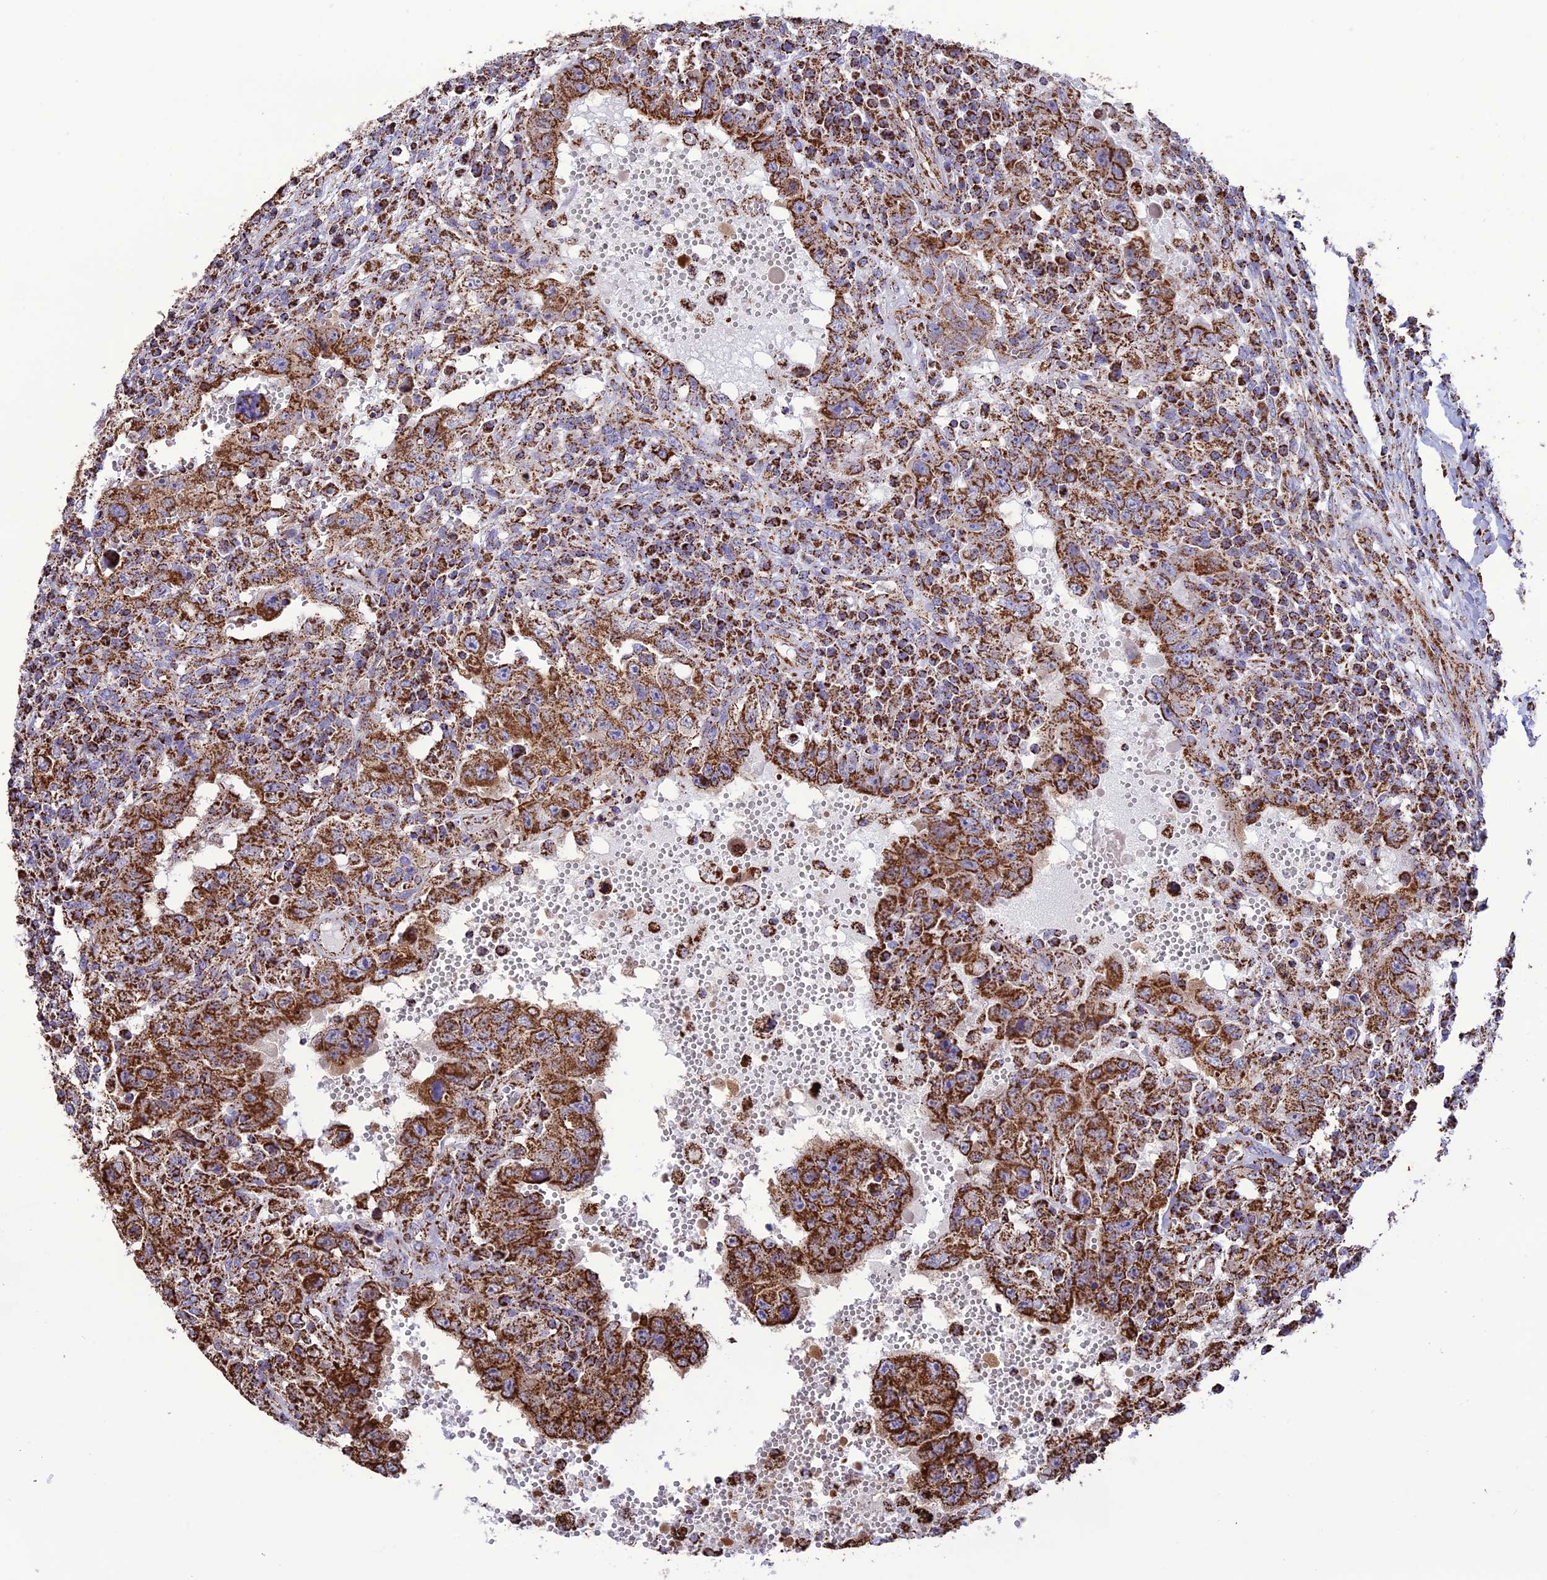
{"staining": {"intensity": "strong", "quantity": ">75%", "location": "cytoplasmic/membranous"}, "tissue": "testis cancer", "cell_type": "Tumor cells", "image_type": "cancer", "snomed": [{"axis": "morphology", "description": "Carcinoma, Embryonal, NOS"}, {"axis": "topography", "description": "Testis"}], "caption": "There is high levels of strong cytoplasmic/membranous expression in tumor cells of testis cancer (embryonal carcinoma), as demonstrated by immunohistochemical staining (brown color).", "gene": "NDUFAF1", "patient": {"sex": "male", "age": 26}}